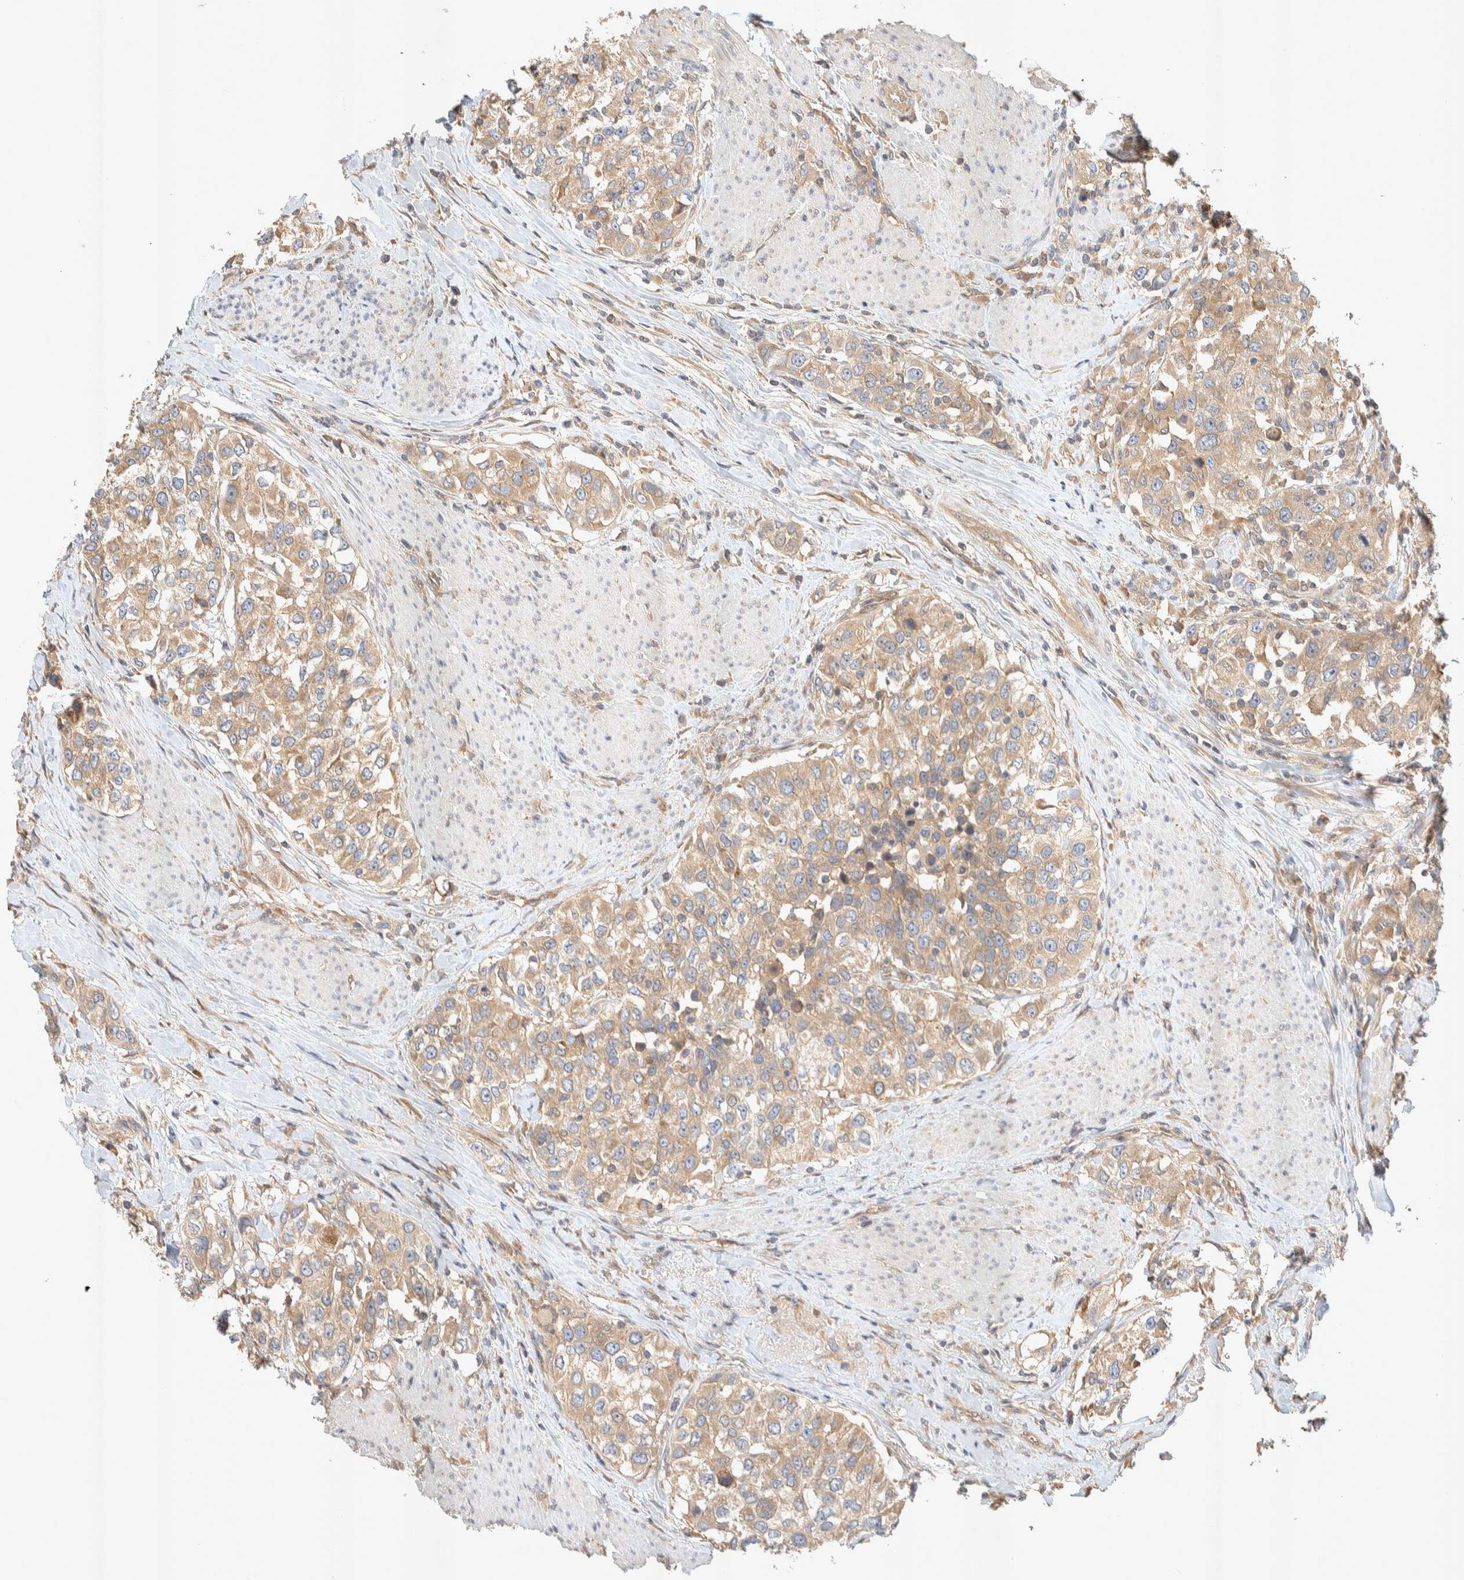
{"staining": {"intensity": "moderate", "quantity": ">75%", "location": "cytoplasmic/membranous"}, "tissue": "urothelial cancer", "cell_type": "Tumor cells", "image_type": "cancer", "snomed": [{"axis": "morphology", "description": "Urothelial carcinoma, High grade"}, {"axis": "topography", "description": "Urinary bladder"}], "caption": "Immunohistochemistry photomicrograph of human urothelial carcinoma (high-grade) stained for a protein (brown), which shows medium levels of moderate cytoplasmic/membranous expression in approximately >75% of tumor cells.", "gene": "PXK", "patient": {"sex": "female", "age": 80}}